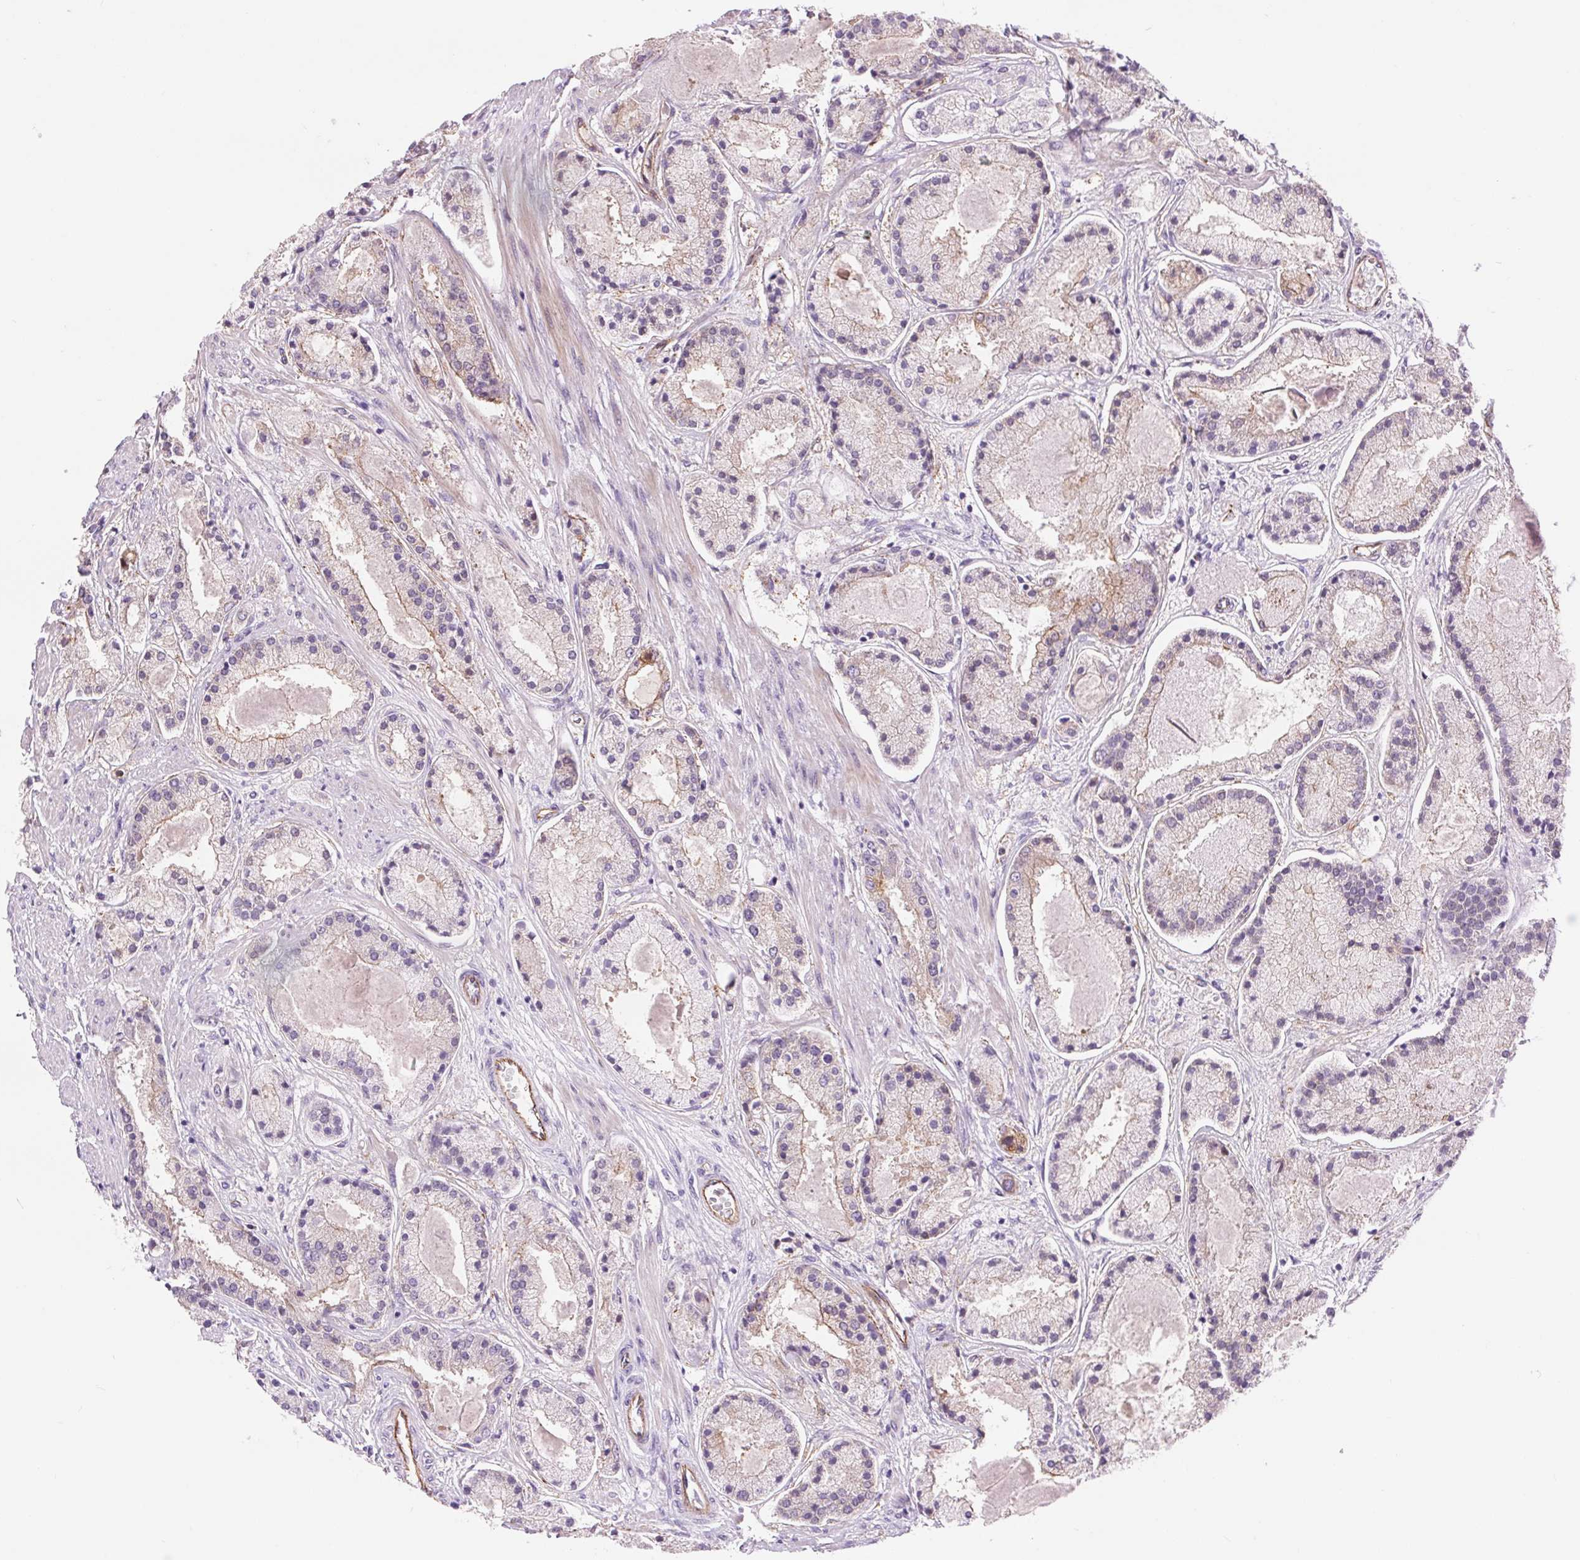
{"staining": {"intensity": "weak", "quantity": "<25%", "location": "cytoplasmic/membranous"}, "tissue": "prostate cancer", "cell_type": "Tumor cells", "image_type": "cancer", "snomed": [{"axis": "morphology", "description": "Adenocarcinoma, High grade"}, {"axis": "topography", "description": "Prostate"}], "caption": "Prostate cancer stained for a protein using immunohistochemistry (IHC) exhibits no expression tumor cells.", "gene": "DIXDC1", "patient": {"sex": "male", "age": 67}}